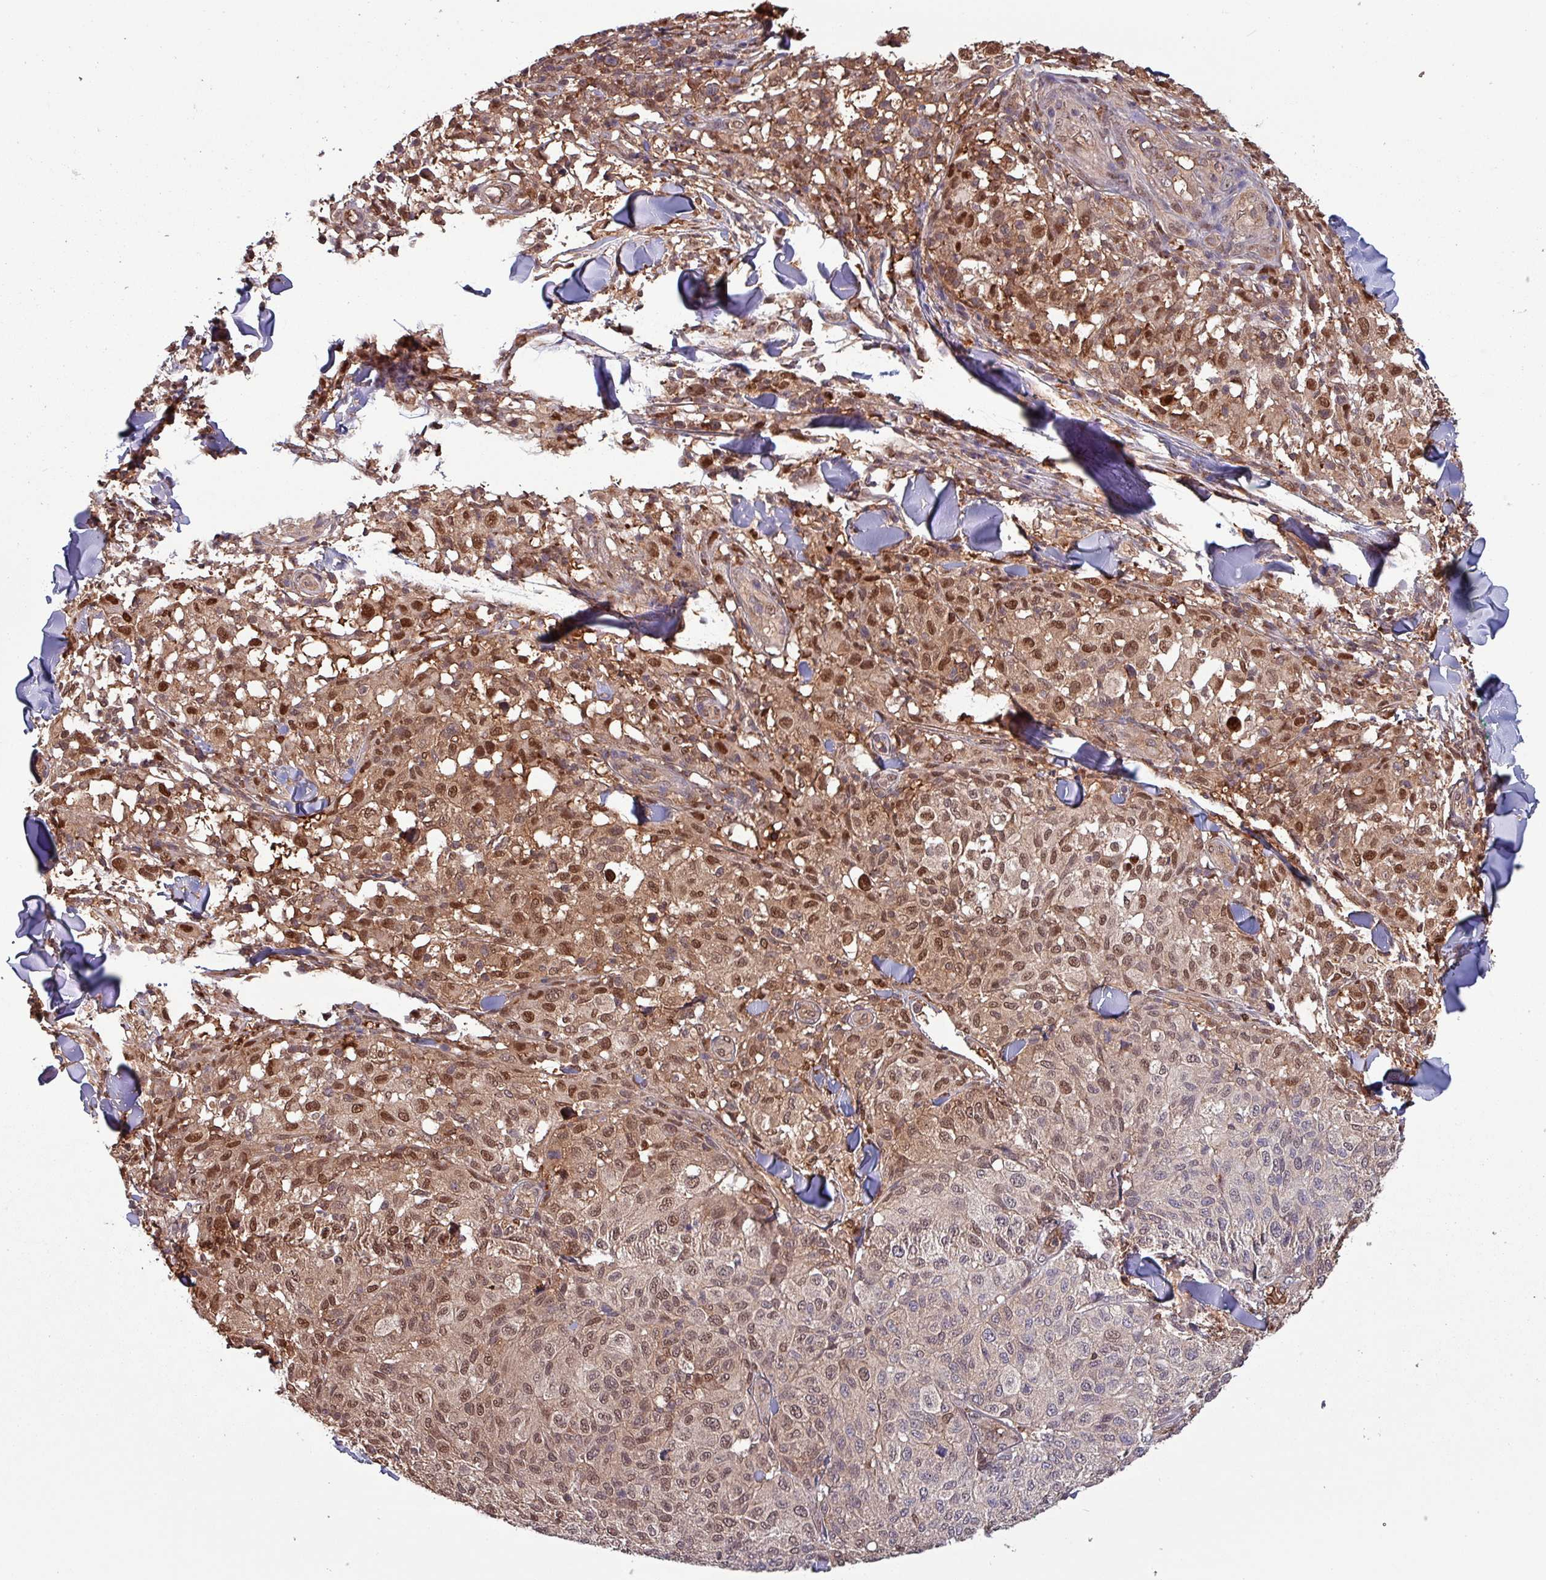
{"staining": {"intensity": "moderate", "quantity": ">75%", "location": "cytoplasmic/membranous,nuclear"}, "tissue": "melanoma", "cell_type": "Tumor cells", "image_type": "cancer", "snomed": [{"axis": "morphology", "description": "Malignant melanoma, NOS"}, {"axis": "topography", "description": "Skin"}], "caption": "An immunohistochemistry (IHC) photomicrograph of neoplastic tissue is shown. Protein staining in brown highlights moderate cytoplasmic/membranous and nuclear positivity in malignant melanoma within tumor cells. (brown staining indicates protein expression, while blue staining denotes nuclei).", "gene": "PSMB8", "patient": {"sex": "male", "age": 66}}